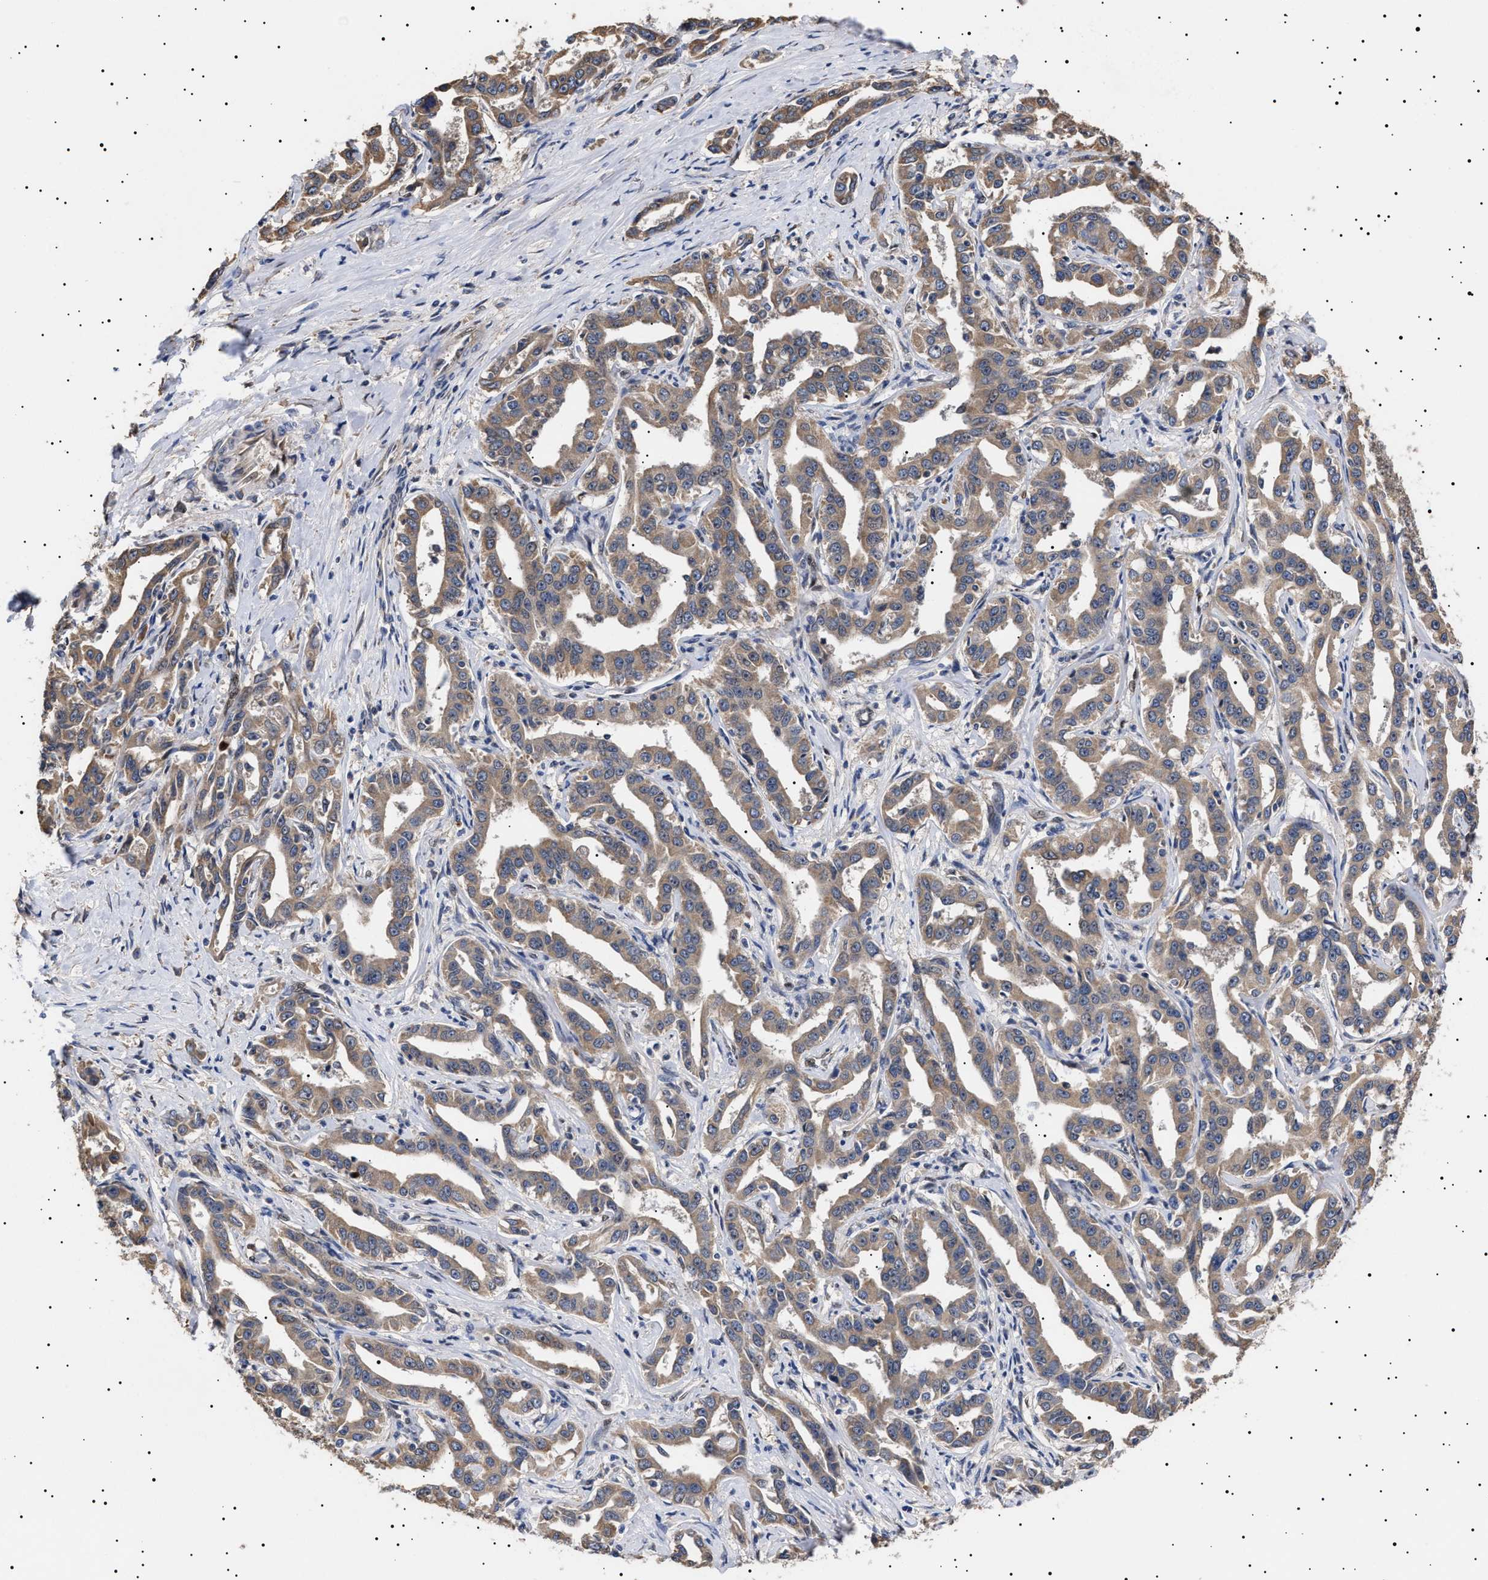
{"staining": {"intensity": "moderate", "quantity": ">75%", "location": "cytoplasmic/membranous"}, "tissue": "liver cancer", "cell_type": "Tumor cells", "image_type": "cancer", "snomed": [{"axis": "morphology", "description": "Cholangiocarcinoma"}, {"axis": "topography", "description": "Liver"}], "caption": "Immunohistochemistry (DAB (3,3'-diaminobenzidine)) staining of human liver cholangiocarcinoma reveals moderate cytoplasmic/membranous protein expression in approximately >75% of tumor cells. (DAB (3,3'-diaminobenzidine) = brown stain, brightfield microscopy at high magnification).", "gene": "KRBA1", "patient": {"sex": "male", "age": 59}}